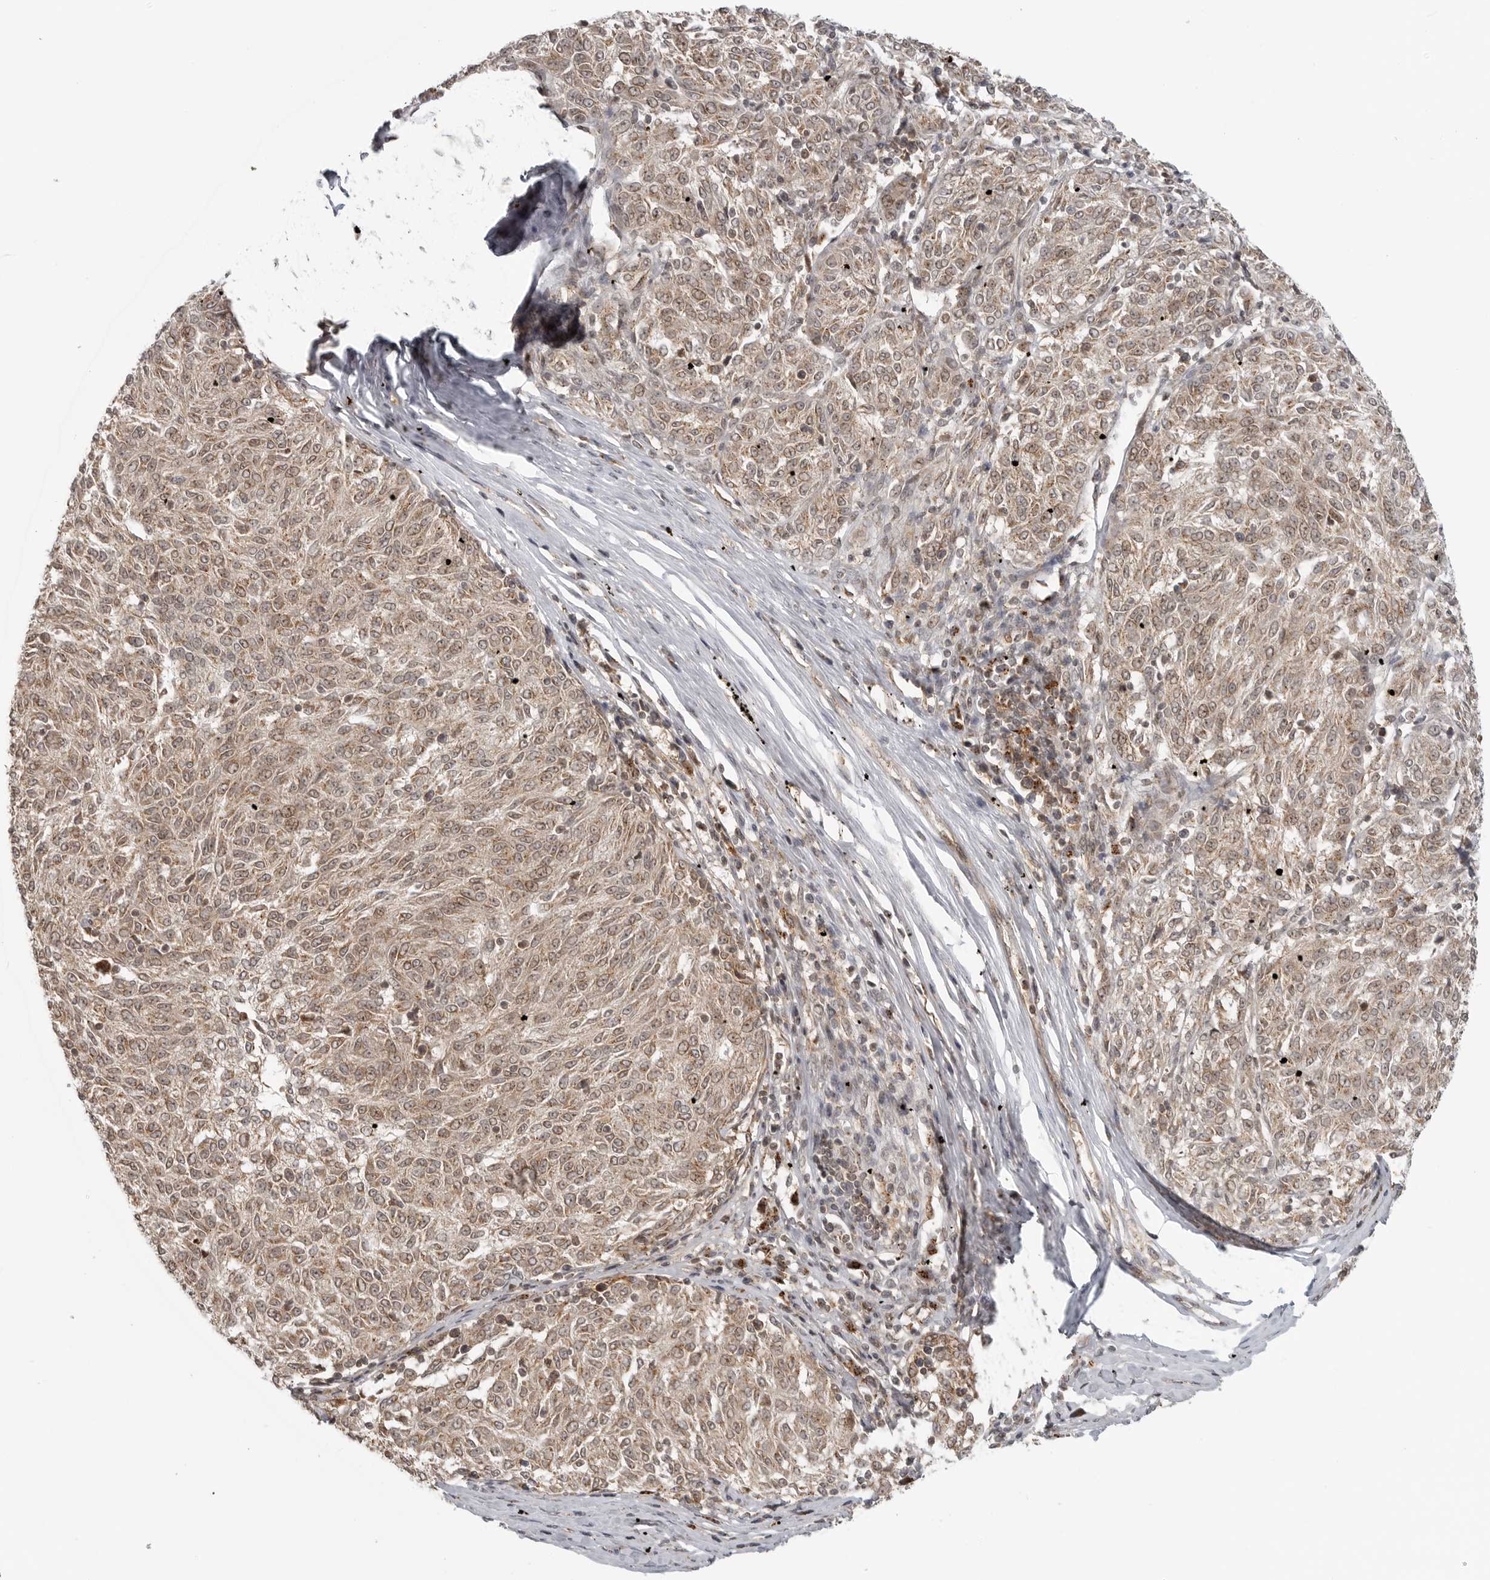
{"staining": {"intensity": "weak", "quantity": ">75%", "location": "cytoplasmic/membranous"}, "tissue": "melanoma", "cell_type": "Tumor cells", "image_type": "cancer", "snomed": [{"axis": "morphology", "description": "Malignant melanoma, NOS"}, {"axis": "topography", "description": "Skin"}], "caption": "Immunohistochemistry histopathology image of melanoma stained for a protein (brown), which shows low levels of weak cytoplasmic/membranous positivity in about >75% of tumor cells.", "gene": "COPA", "patient": {"sex": "female", "age": 72}}